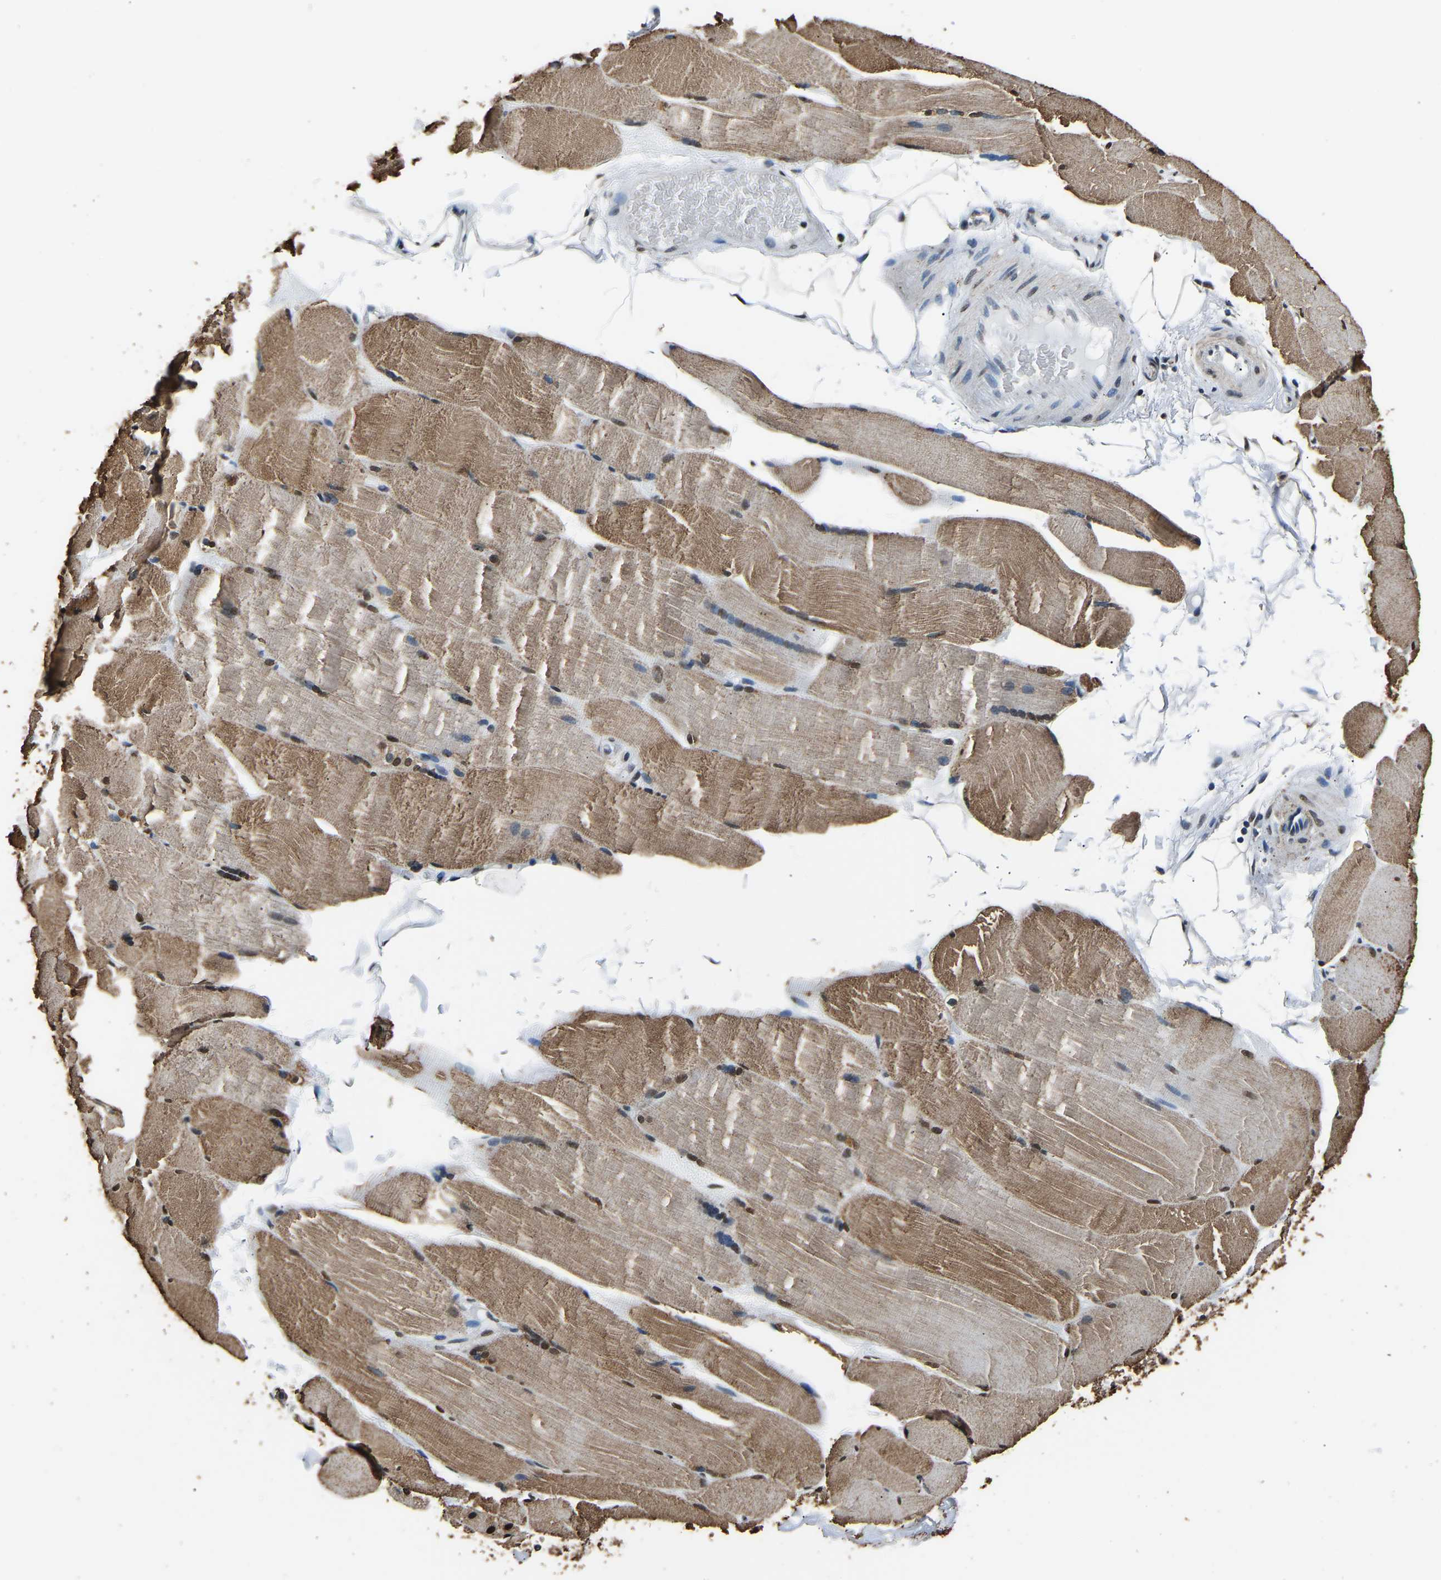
{"staining": {"intensity": "moderate", "quantity": ">75%", "location": "cytoplasmic/membranous,nuclear"}, "tissue": "skeletal muscle", "cell_type": "Myocytes", "image_type": "normal", "snomed": [{"axis": "morphology", "description": "Normal tissue, NOS"}, {"axis": "topography", "description": "Skin"}, {"axis": "topography", "description": "Skeletal muscle"}], "caption": "IHC (DAB (3,3'-diaminobenzidine)) staining of benign human skeletal muscle displays moderate cytoplasmic/membranous,nuclear protein positivity in approximately >75% of myocytes. Nuclei are stained in blue.", "gene": "SAFB", "patient": {"sex": "male", "age": 83}}